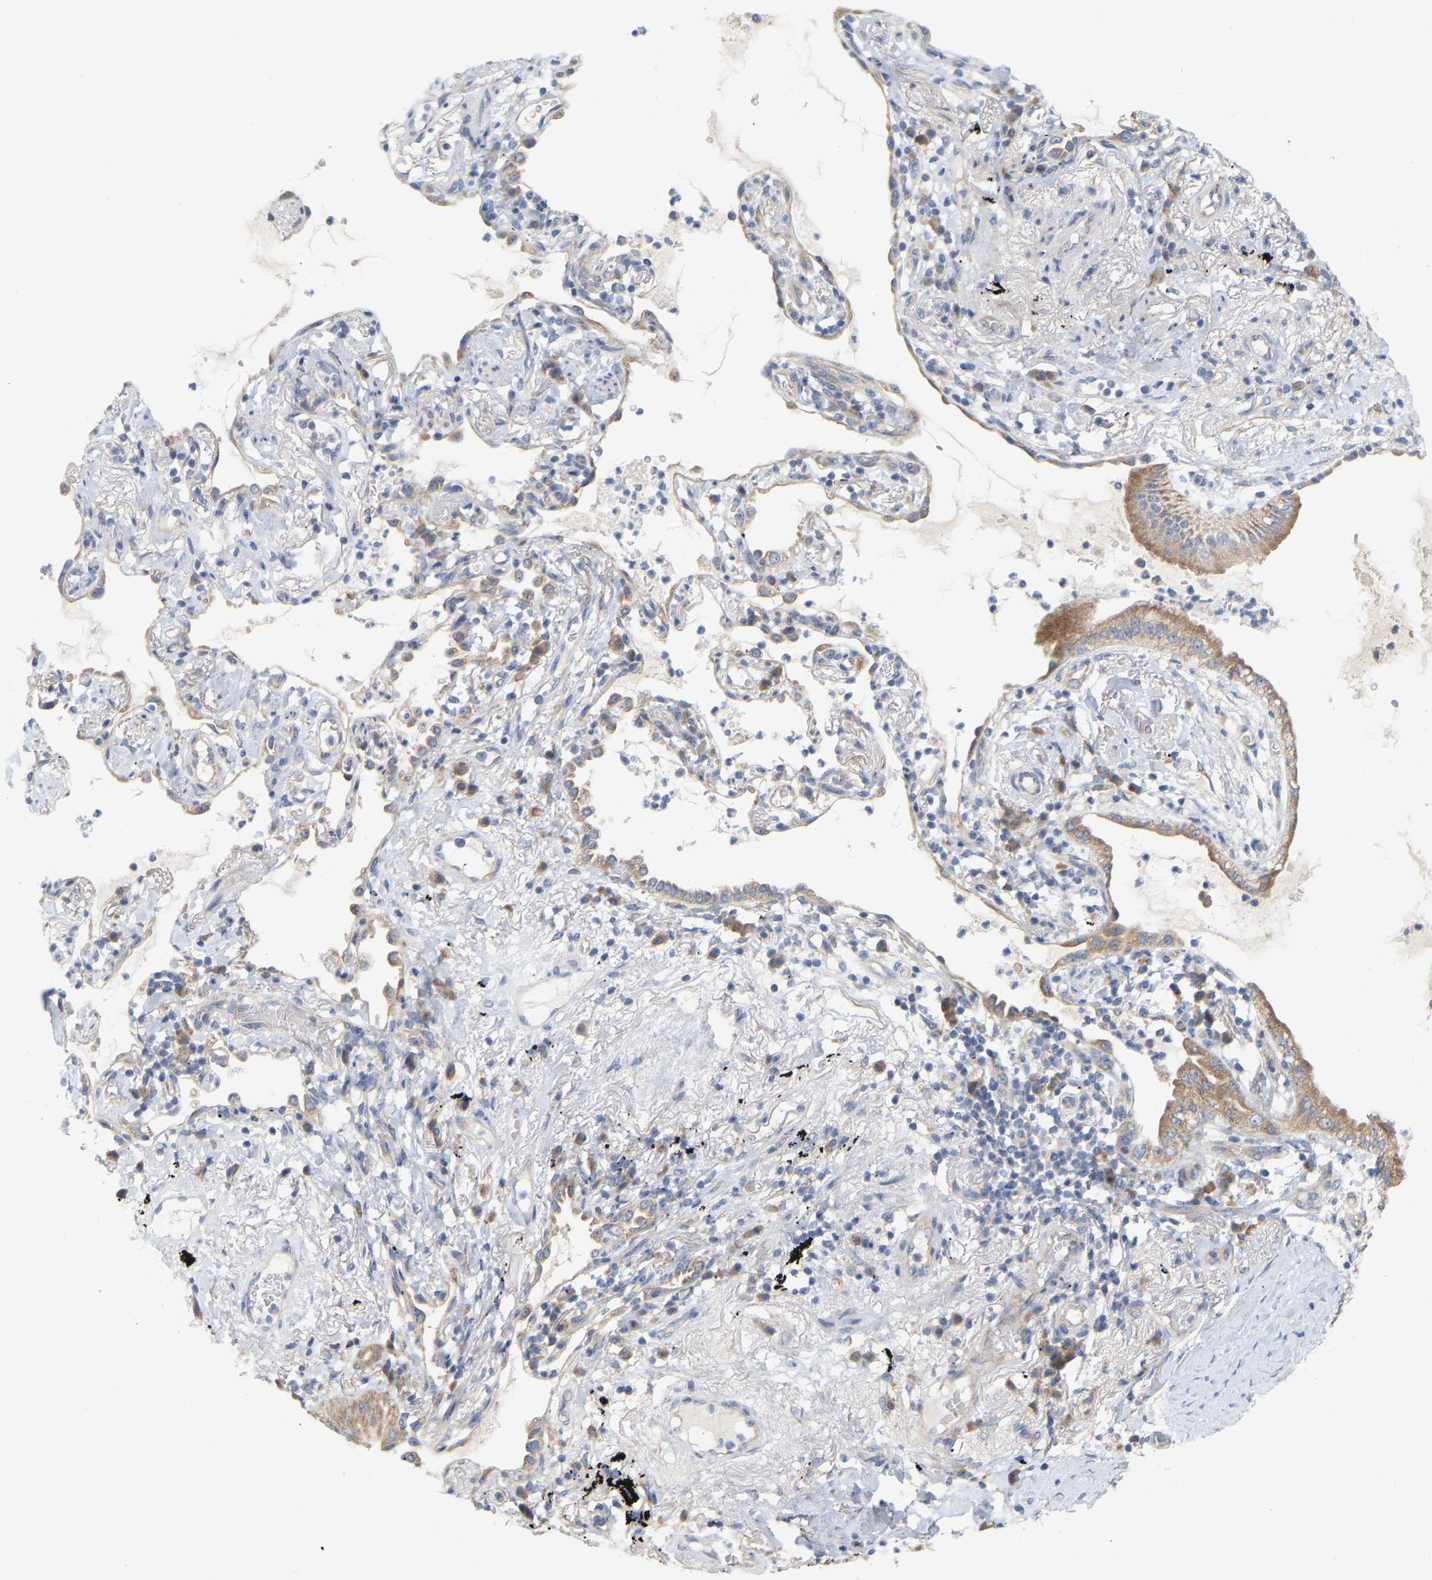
{"staining": {"intensity": "moderate", "quantity": ">75%", "location": "cytoplasmic/membranous"}, "tissue": "lung cancer", "cell_type": "Tumor cells", "image_type": "cancer", "snomed": [{"axis": "morphology", "description": "Normal tissue, NOS"}, {"axis": "morphology", "description": "Adenocarcinoma, NOS"}, {"axis": "topography", "description": "Bronchus"}, {"axis": "topography", "description": "Lung"}], "caption": "DAB immunohistochemical staining of lung adenocarcinoma exhibits moderate cytoplasmic/membranous protein positivity in approximately >75% of tumor cells.", "gene": "MINDY4", "patient": {"sex": "female", "age": 70}}